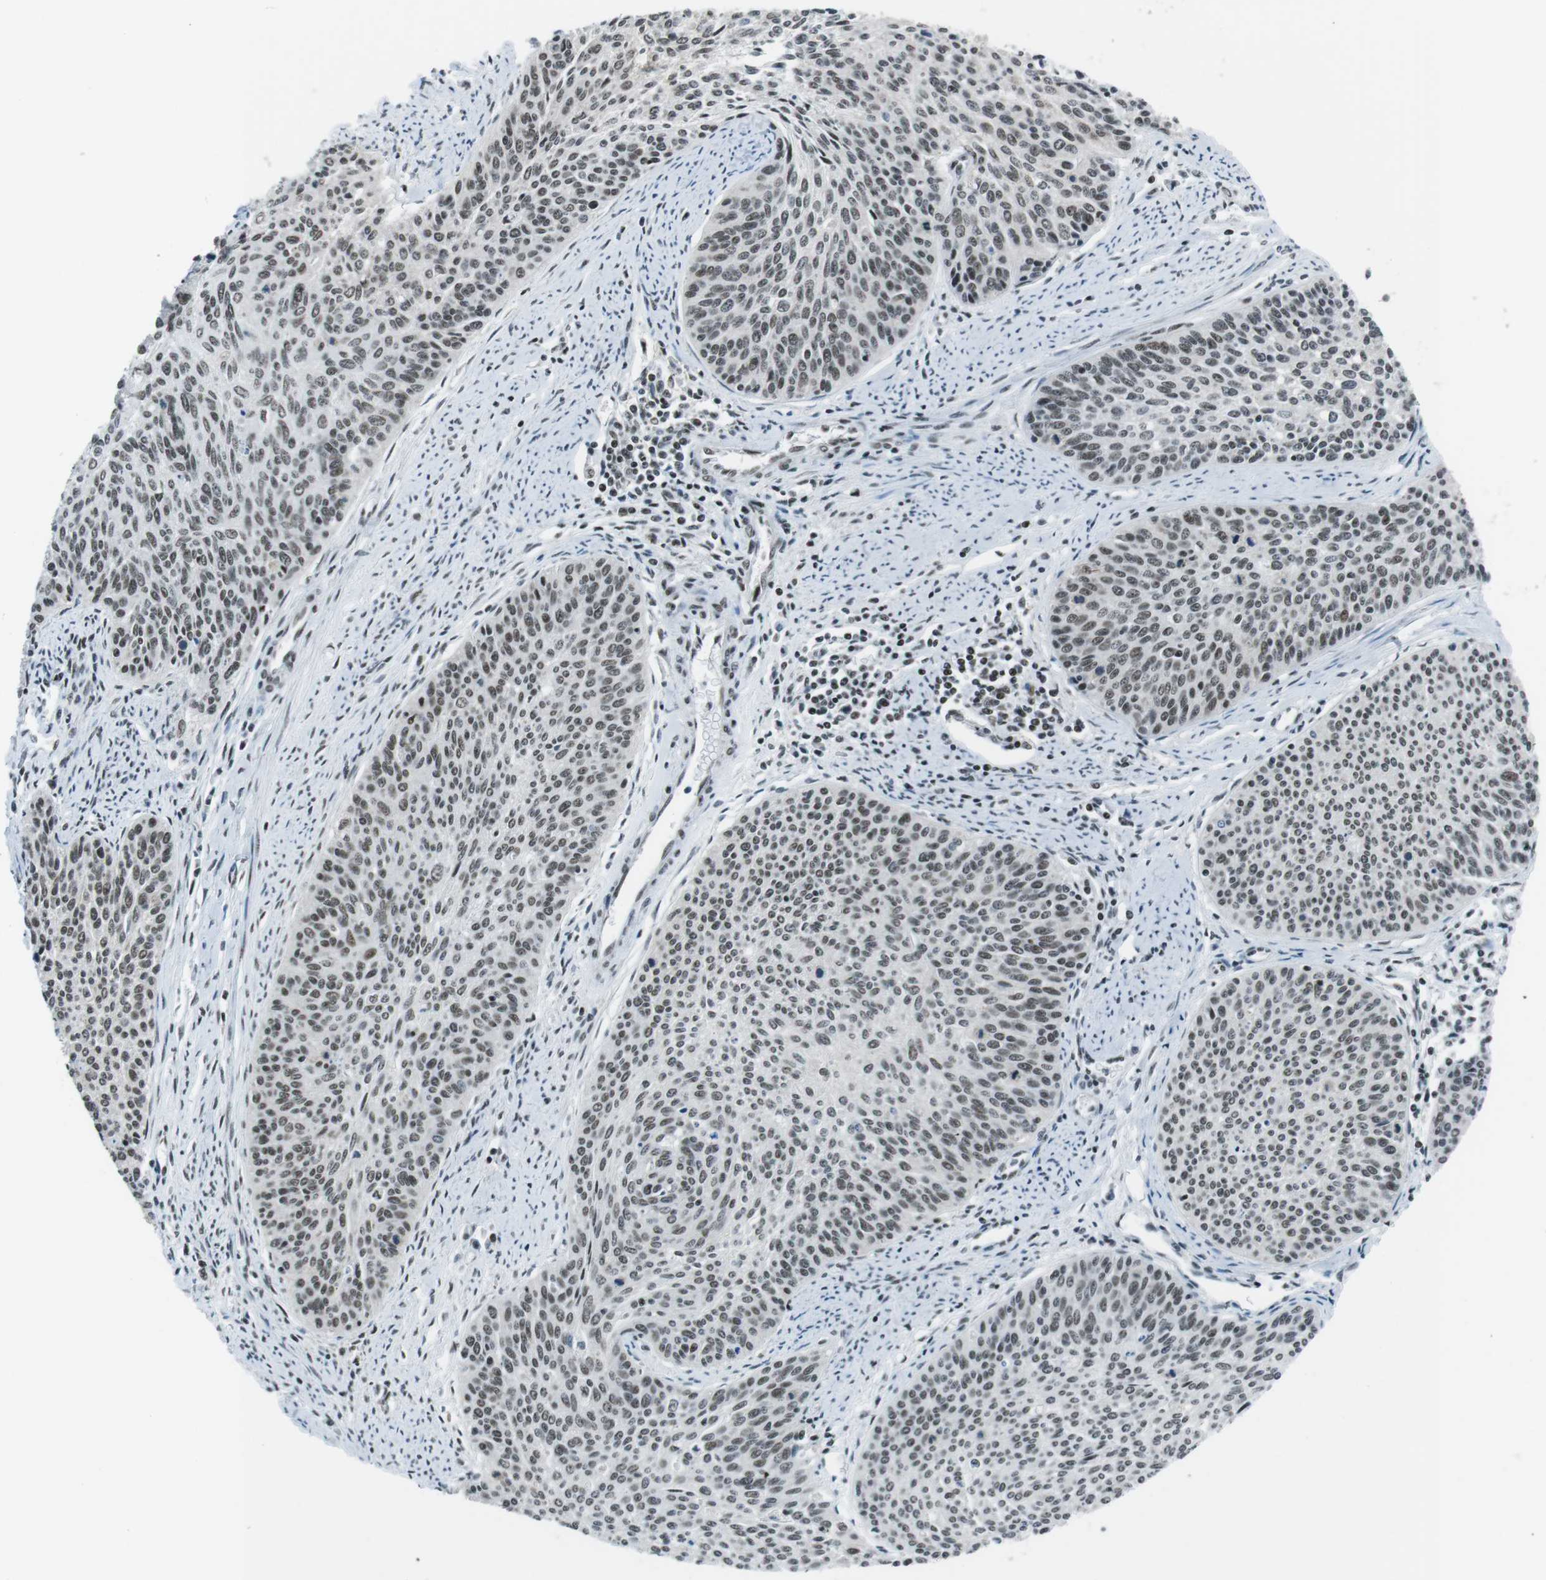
{"staining": {"intensity": "moderate", "quantity": ">75%", "location": "nuclear"}, "tissue": "cervical cancer", "cell_type": "Tumor cells", "image_type": "cancer", "snomed": [{"axis": "morphology", "description": "Squamous cell carcinoma, NOS"}, {"axis": "topography", "description": "Cervix"}], "caption": "Protein expression analysis of squamous cell carcinoma (cervical) shows moderate nuclear staining in approximately >75% of tumor cells. (Brightfield microscopy of DAB IHC at high magnification).", "gene": "TAF1", "patient": {"sex": "female", "age": 55}}